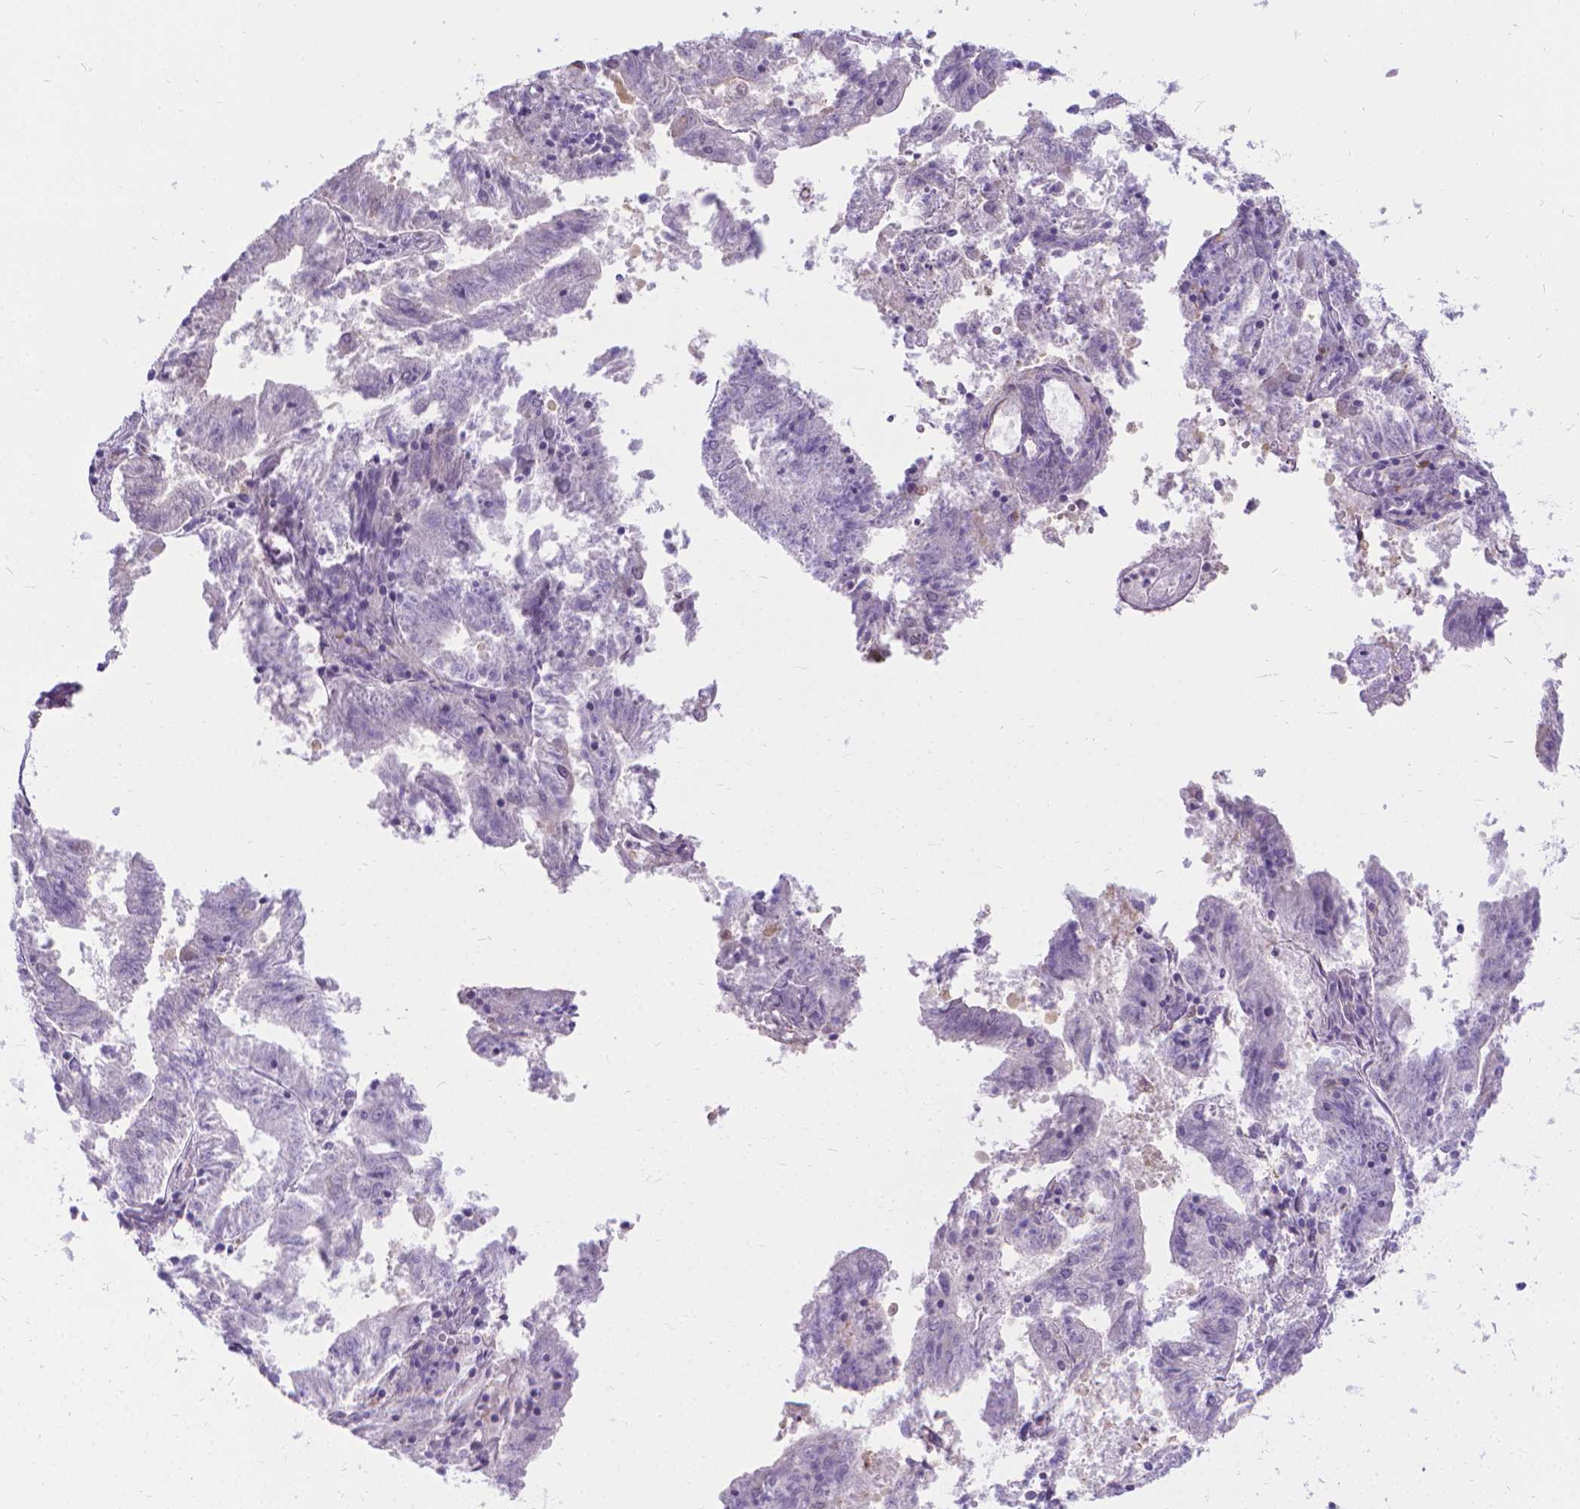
{"staining": {"intensity": "negative", "quantity": "none", "location": "none"}, "tissue": "endometrial cancer", "cell_type": "Tumor cells", "image_type": "cancer", "snomed": [{"axis": "morphology", "description": "Adenocarcinoma, NOS"}, {"axis": "topography", "description": "Endometrium"}], "caption": "Tumor cells are negative for brown protein staining in endometrial cancer. (DAB (3,3'-diaminobenzidine) IHC, high magnification).", "gene": "CFAP299", "patient": {"sex": "female", "age": 82}}